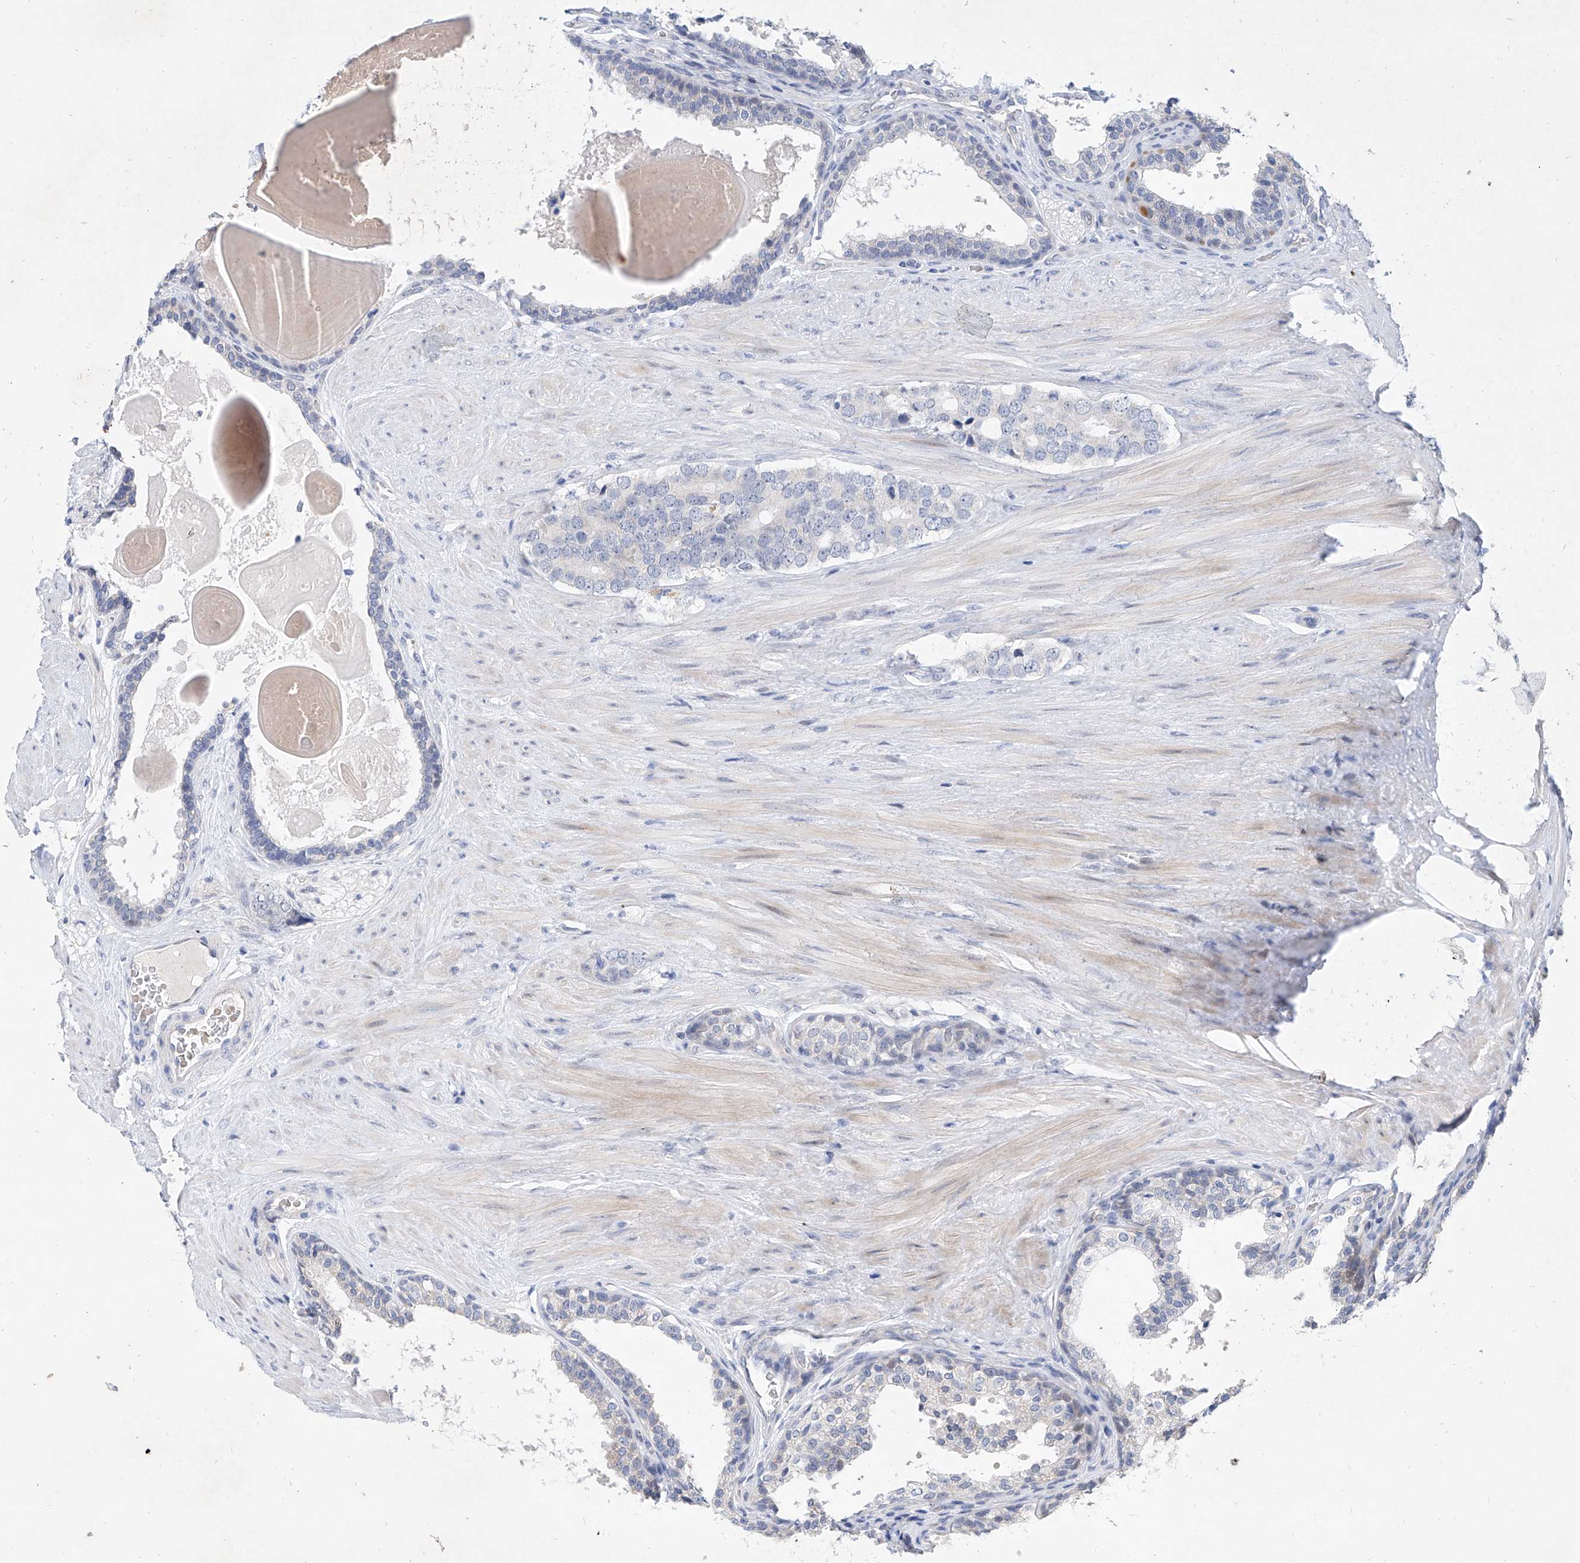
{"staining": {"intensity": "negative", "quantity": "none", "location": "none"}, "tissue": "prostate cancer", "cell_type": "Tumor cells", "image_type": "cancer", "snomed": [{"axis": "morphology", "description": "Adenocarcinoma, High grade"}, {"axis": "topography", "description": "Prostate"}], "caption": "There is no significant expression in tumor cells of high-grade adenocarcinoma (prostate).", "gene": "BPTF", "patient": {"sex": "male", "age": 56}}